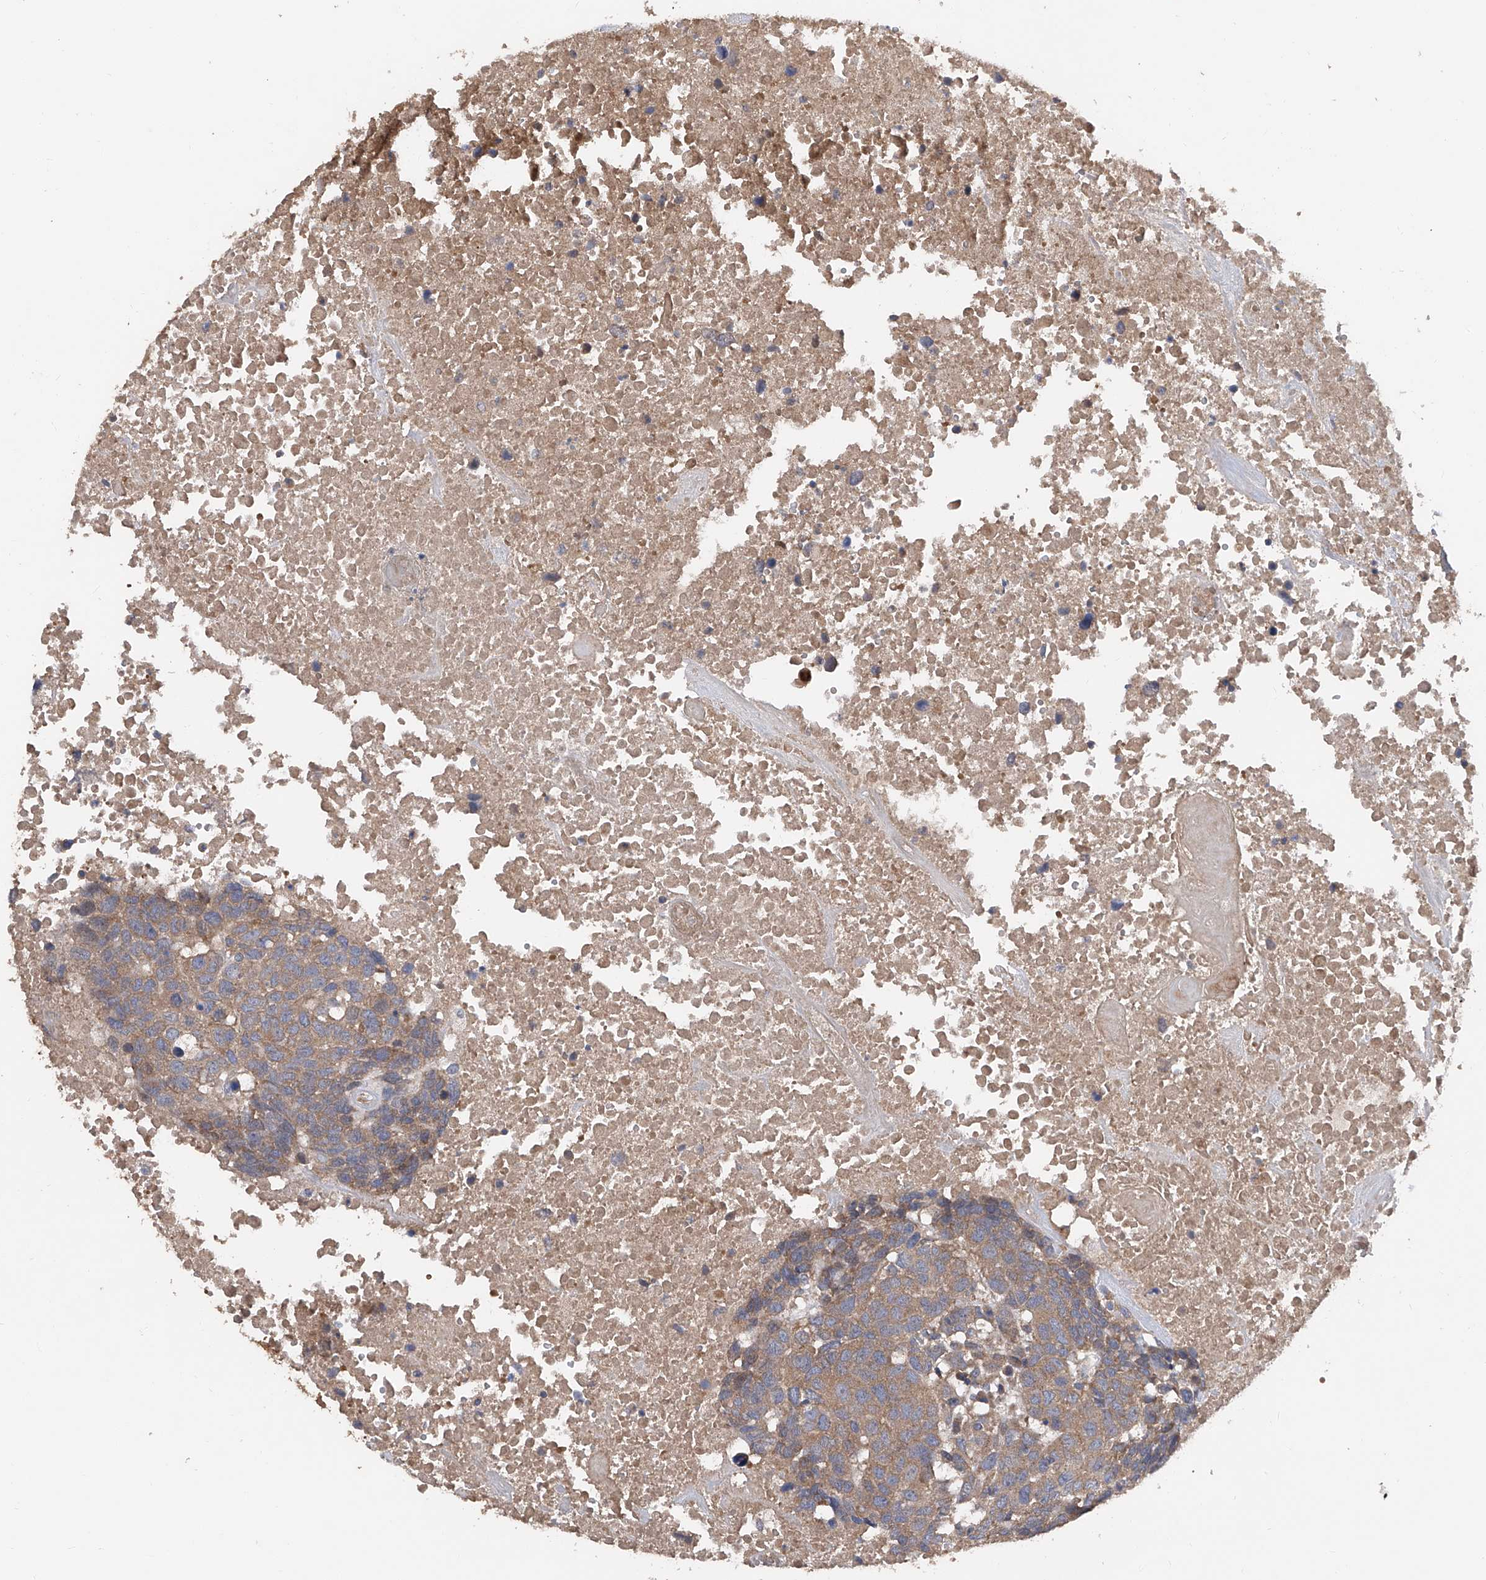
{"staining": {"intensity": "moderate", "quantity": ">75%", "location": "cytoplasmic/membranous"}, "tissue": "head and neck cancer", "cell_type": "Tumor cells", "image_type": "cancer", "snomed": [{"axis": "morphology", "description": "Squamous cell carcinoma, NOS"}, {"axis": "topography", "description": "Head-Neck"}], "caption": "Protein analysis of head and neck cancer (squamous cell carcinoma) tissue displays moderate cytoplasmic/membranous staining in about >75% of tumor cells. (brown staining indicates protein expression, while blue staining denotes nuclei).", "gene": "PTK2", "patient": {"sex": "male", "age": 66}}